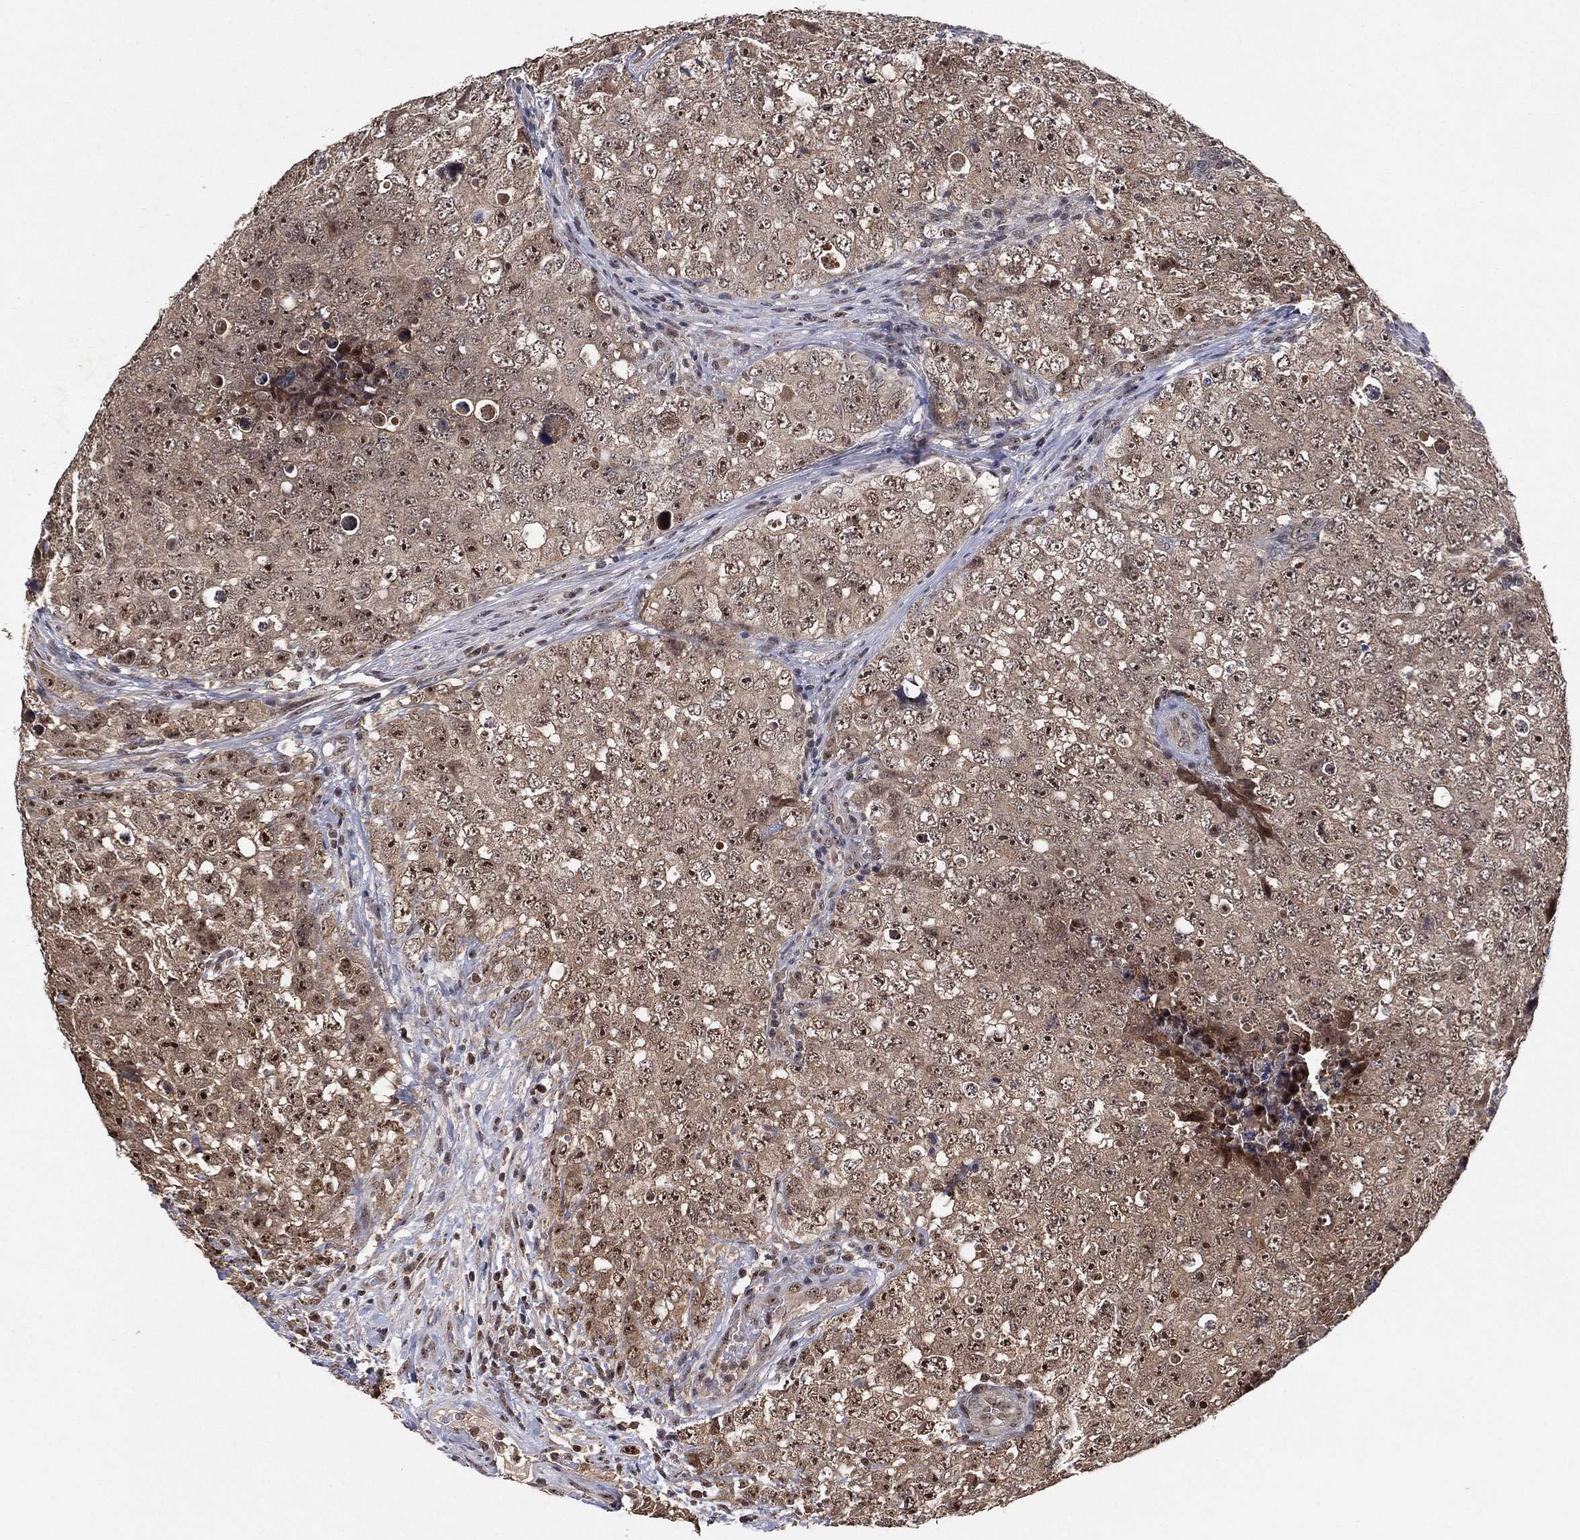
{"staining": {"intensity": "weak", "quantity": ">75%", "location": "cytoplasmic/membranous"}, "tissue": "testis cancer", "cell_type": "Tumor cells", "image_type": "cancer", "snomed": [{"axis": "morphology", "description": "Seminoma, NOS"}, {"axis": "topography", "description": "Testis"}], "caption": "Immunohistochemistry (IHC) photomicrograph of neoplastic tissue: human testis cancer stained using immunohistochemistry demonstrates low levels of weak protein expression localized specifically in the cytoplasmic/membranous of tumor cells, appearing as a cytoplasmic/membranous brown color.", "gene": "NELFCD", "patient": {"sex": "male", "age": 34}}